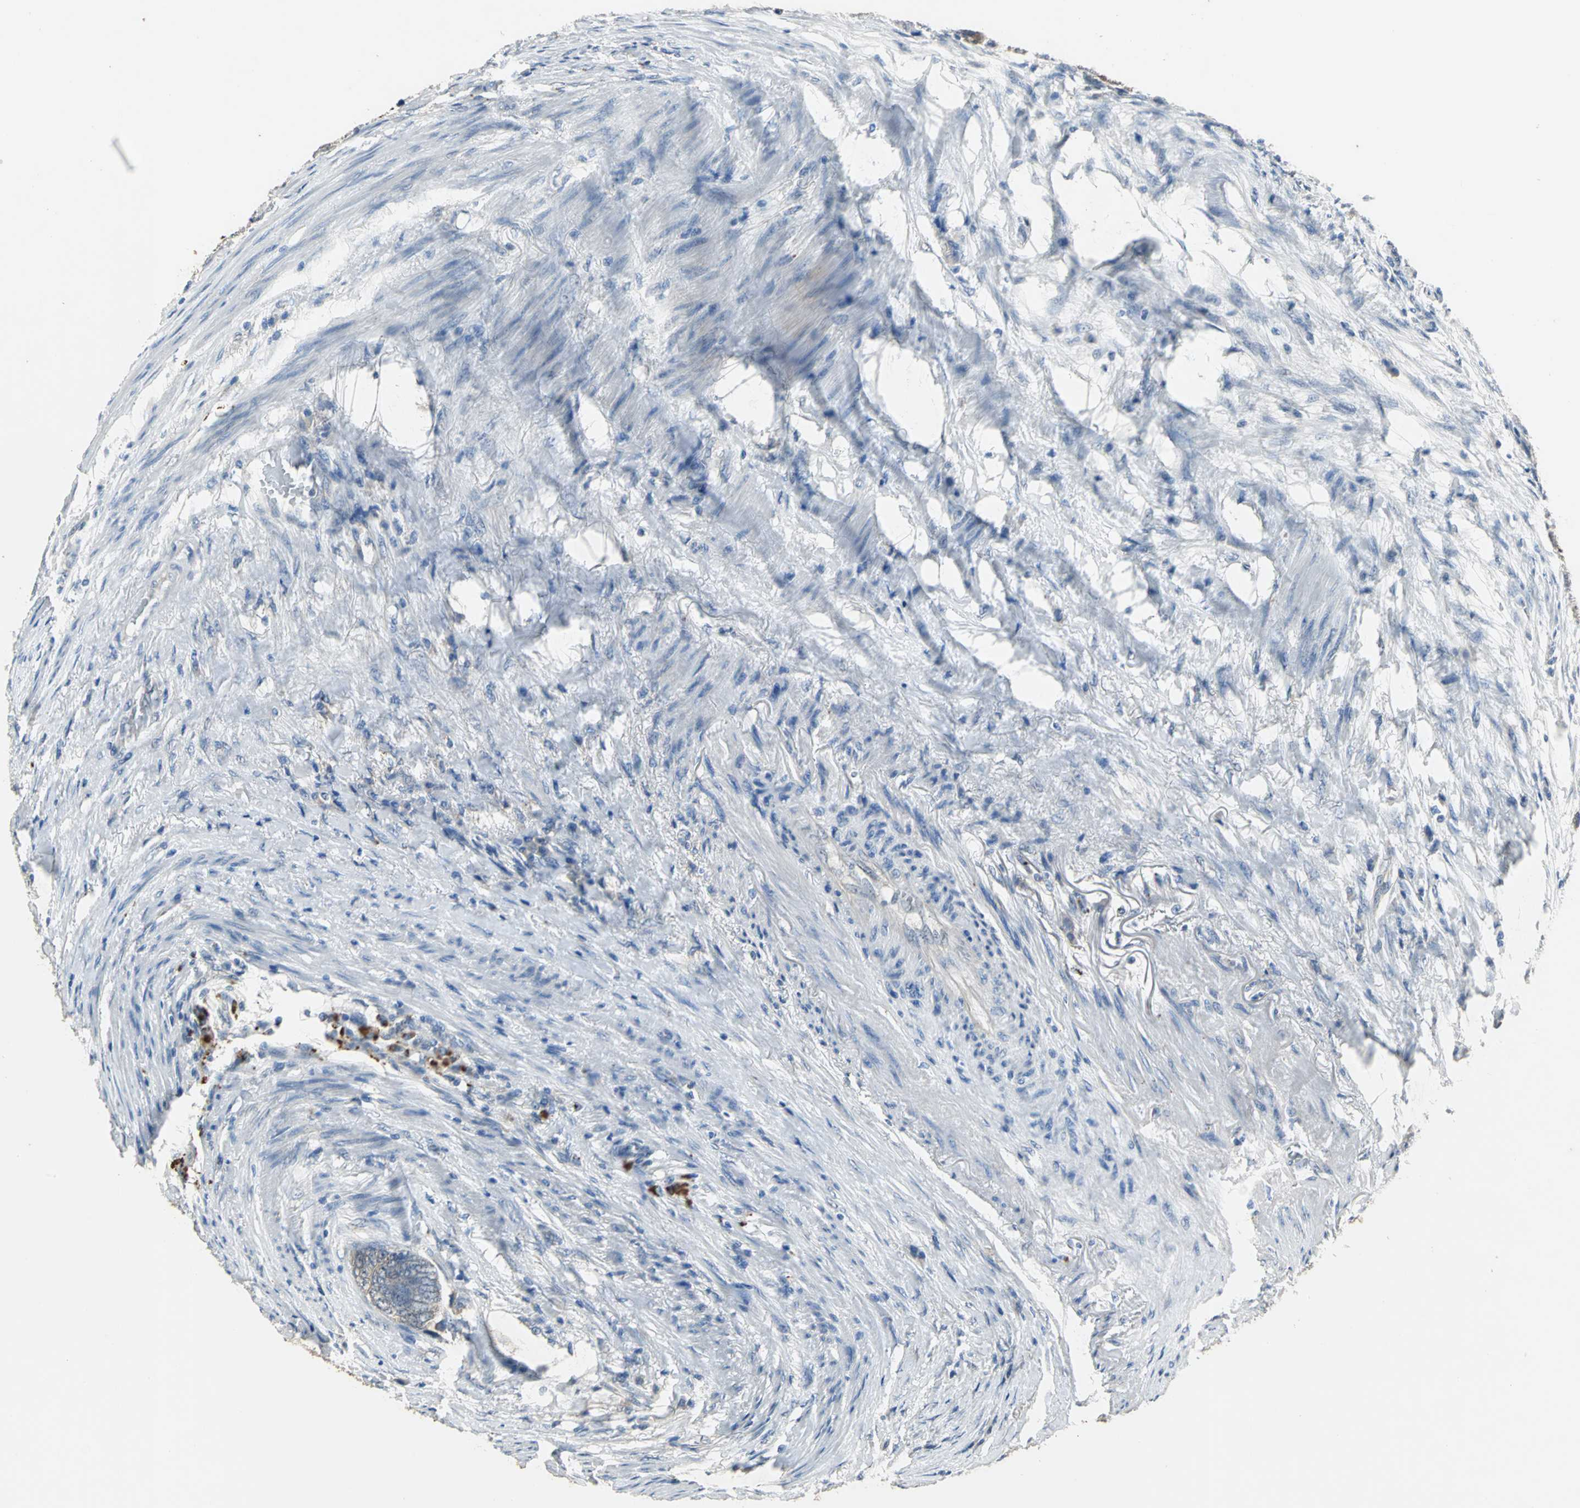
{"staining": {"intensity": "moderate", "quantity": ">75%", "location": "cytoplasmic/membranous"}, "tissue": "colorectal cancer", "cell_type": "Tumor cells", "image_type": "cancer", "snomed": [{"axis": "morphology", "description": "Normal tissue, NOS"}, {"axis": "morphology", "description": "Adenocarcinoma, NOS"}, {"axis": "topography", "description": "Rectum"}, {"axis": "topography", "description": "Peripheral nerve tissue"}], "caption": "The image reveals staining of colorectal cancer (adenocarcinoma), revealing moderate cytoplasmic/membranous protein staining (brown color) within tumor cells.", "gene": "OCLN", "patient": {"sex": "male", "age": 92}}